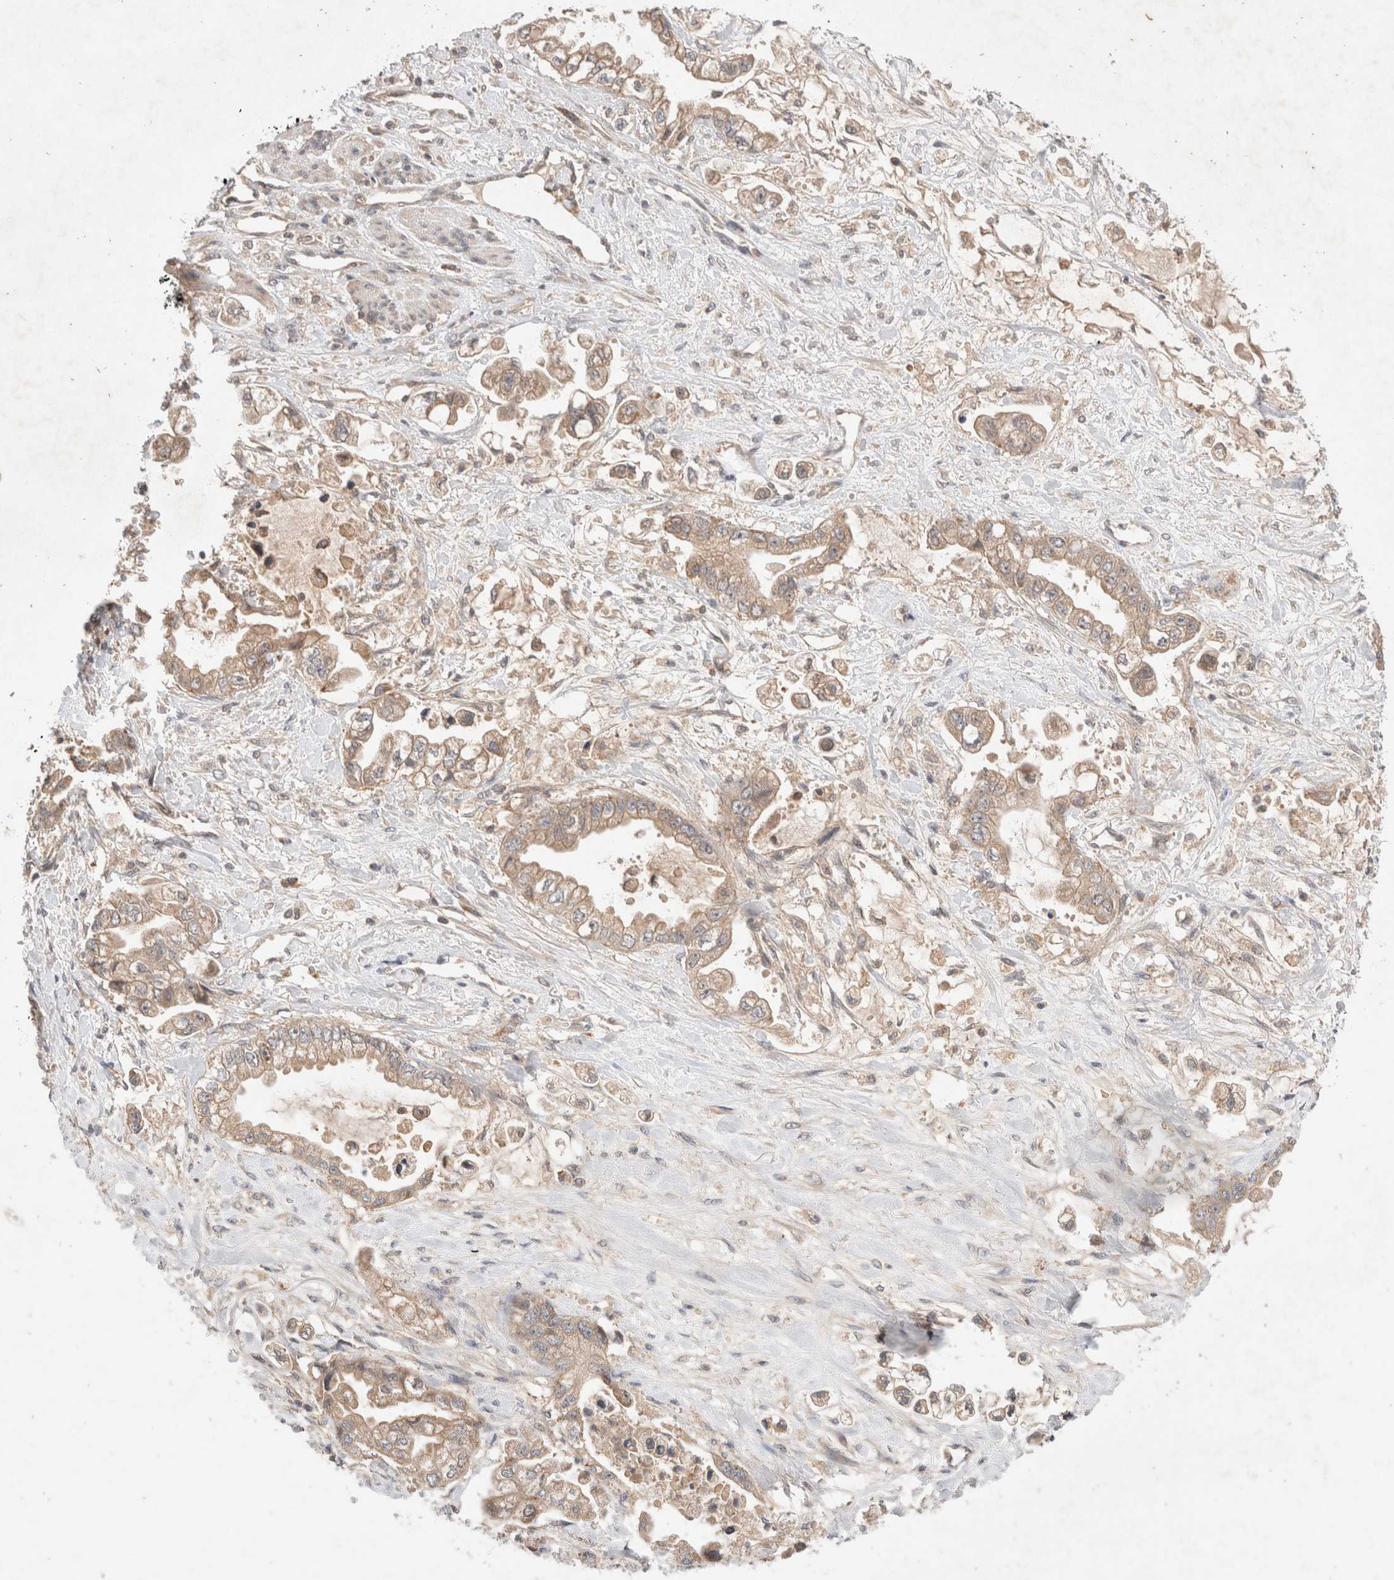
{"staining": {"intensity": "weak", "quantity": ">75%", "location": "cytoplasmic/membranous"}, "tissue": "stomach cancer", "cell_type": "Tumor cells", "image_type": "cancer", "snomed": [{"axis": "morphology", "description": "Adenocarcinoma, NOS"}, {"axis": "topography", "description": "Stomach"}], "caption": "Stomach cancer stained with a brown dye exhibits weak cytoplasmic/membranous positive expression in approximately >75% of tumor cells.", "gene": "KLHL20", "patient": {"sex": "male", "age": 62}}